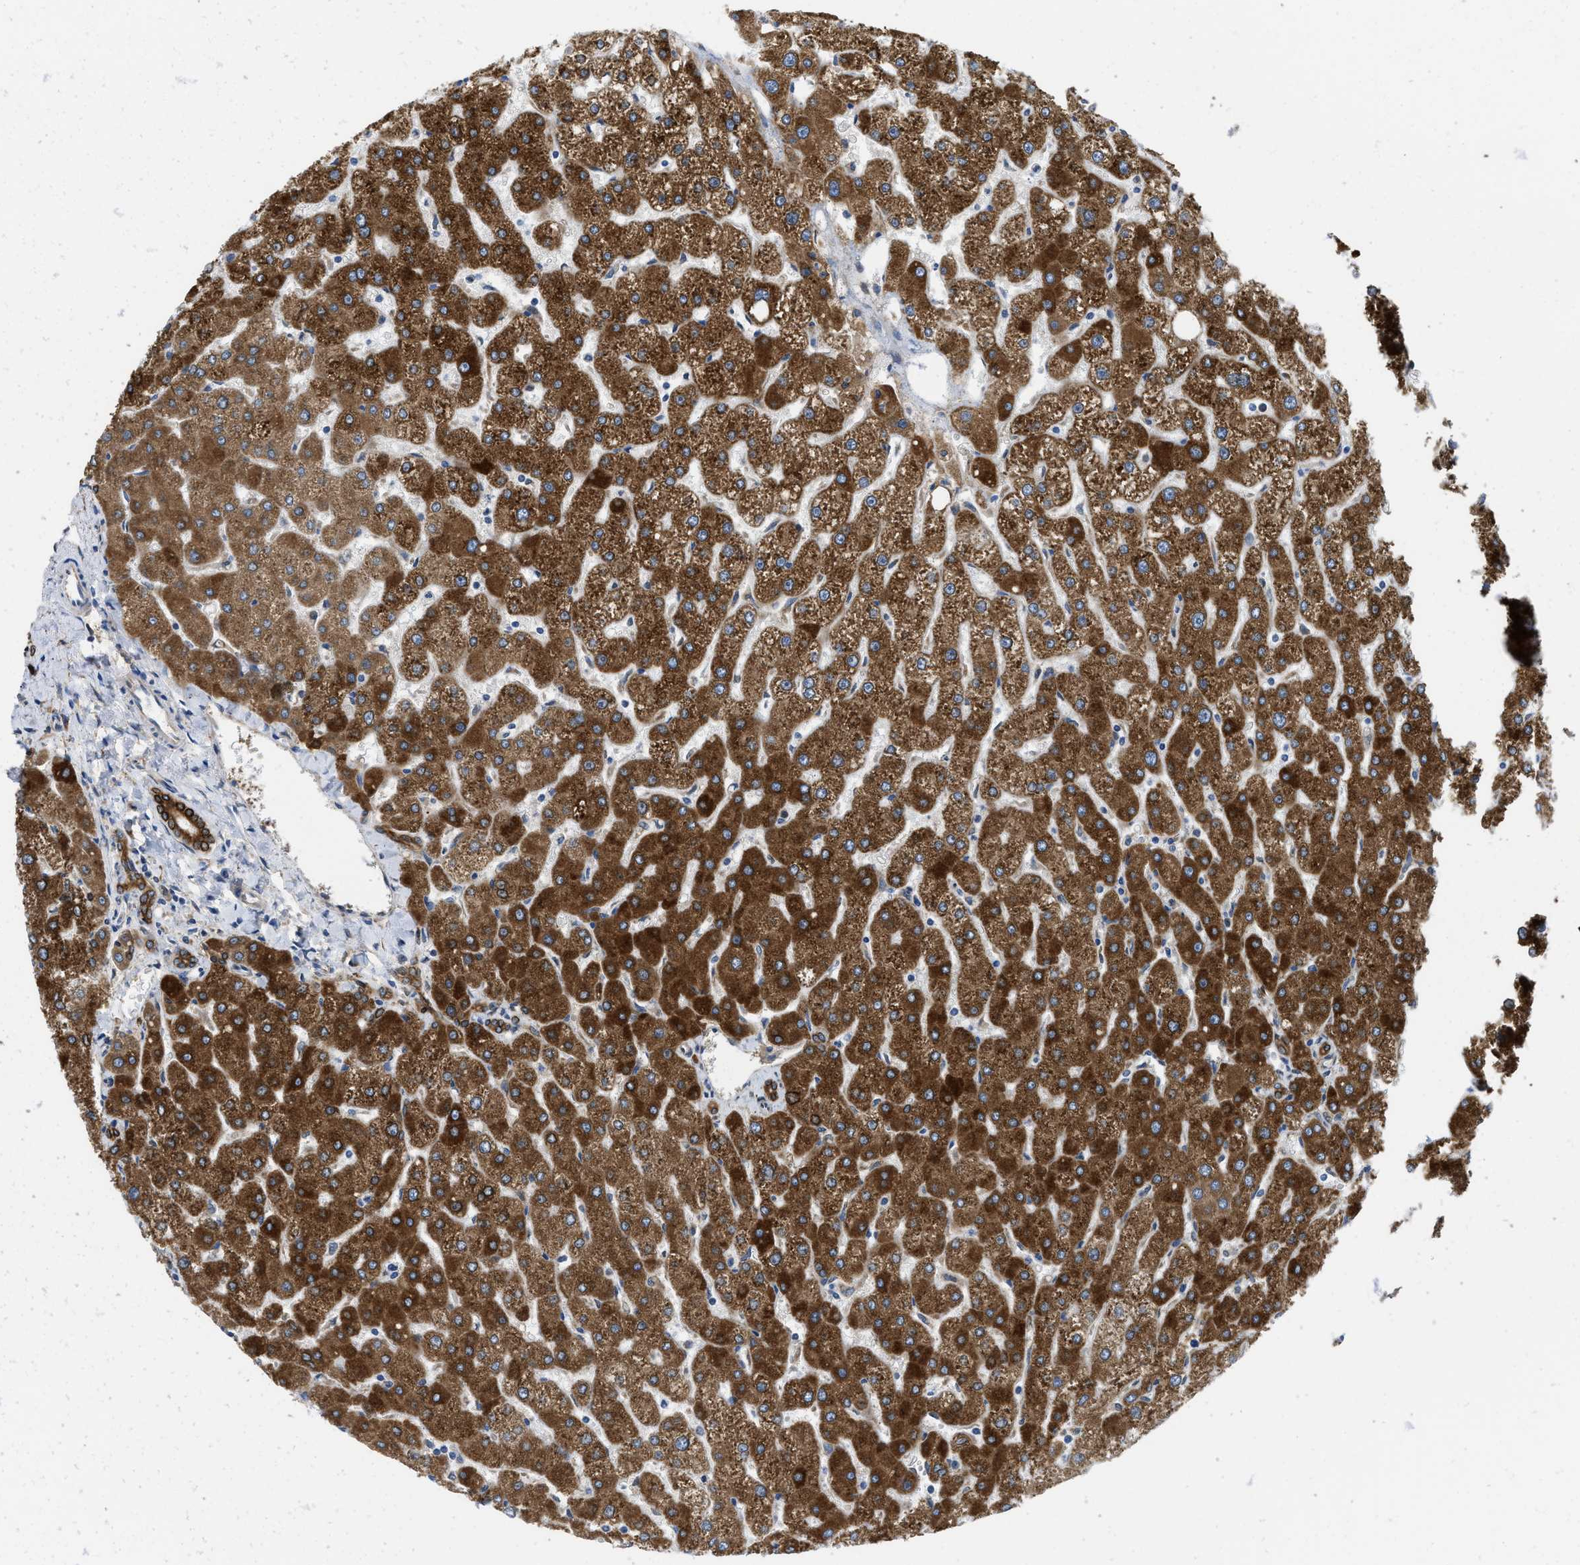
{"staining": {"intensity": "strong", "quantity": ">75%", "location": "cytoplasmic/membranous"}, "tissue": "liver", "cell_type": "Cholangiocytes", "image_type": "normal", "snomed": [{"axis": "morphology", "description": "Normal tissue, NOS"}, {"axis": "topography", "description": "Liver"}], "caption": "Liver stained with a protein marker demonstrates strong staining in cholangiocytes.", "gene": "ERLIN2", "patient": {"sex": "male", "age": 67}}